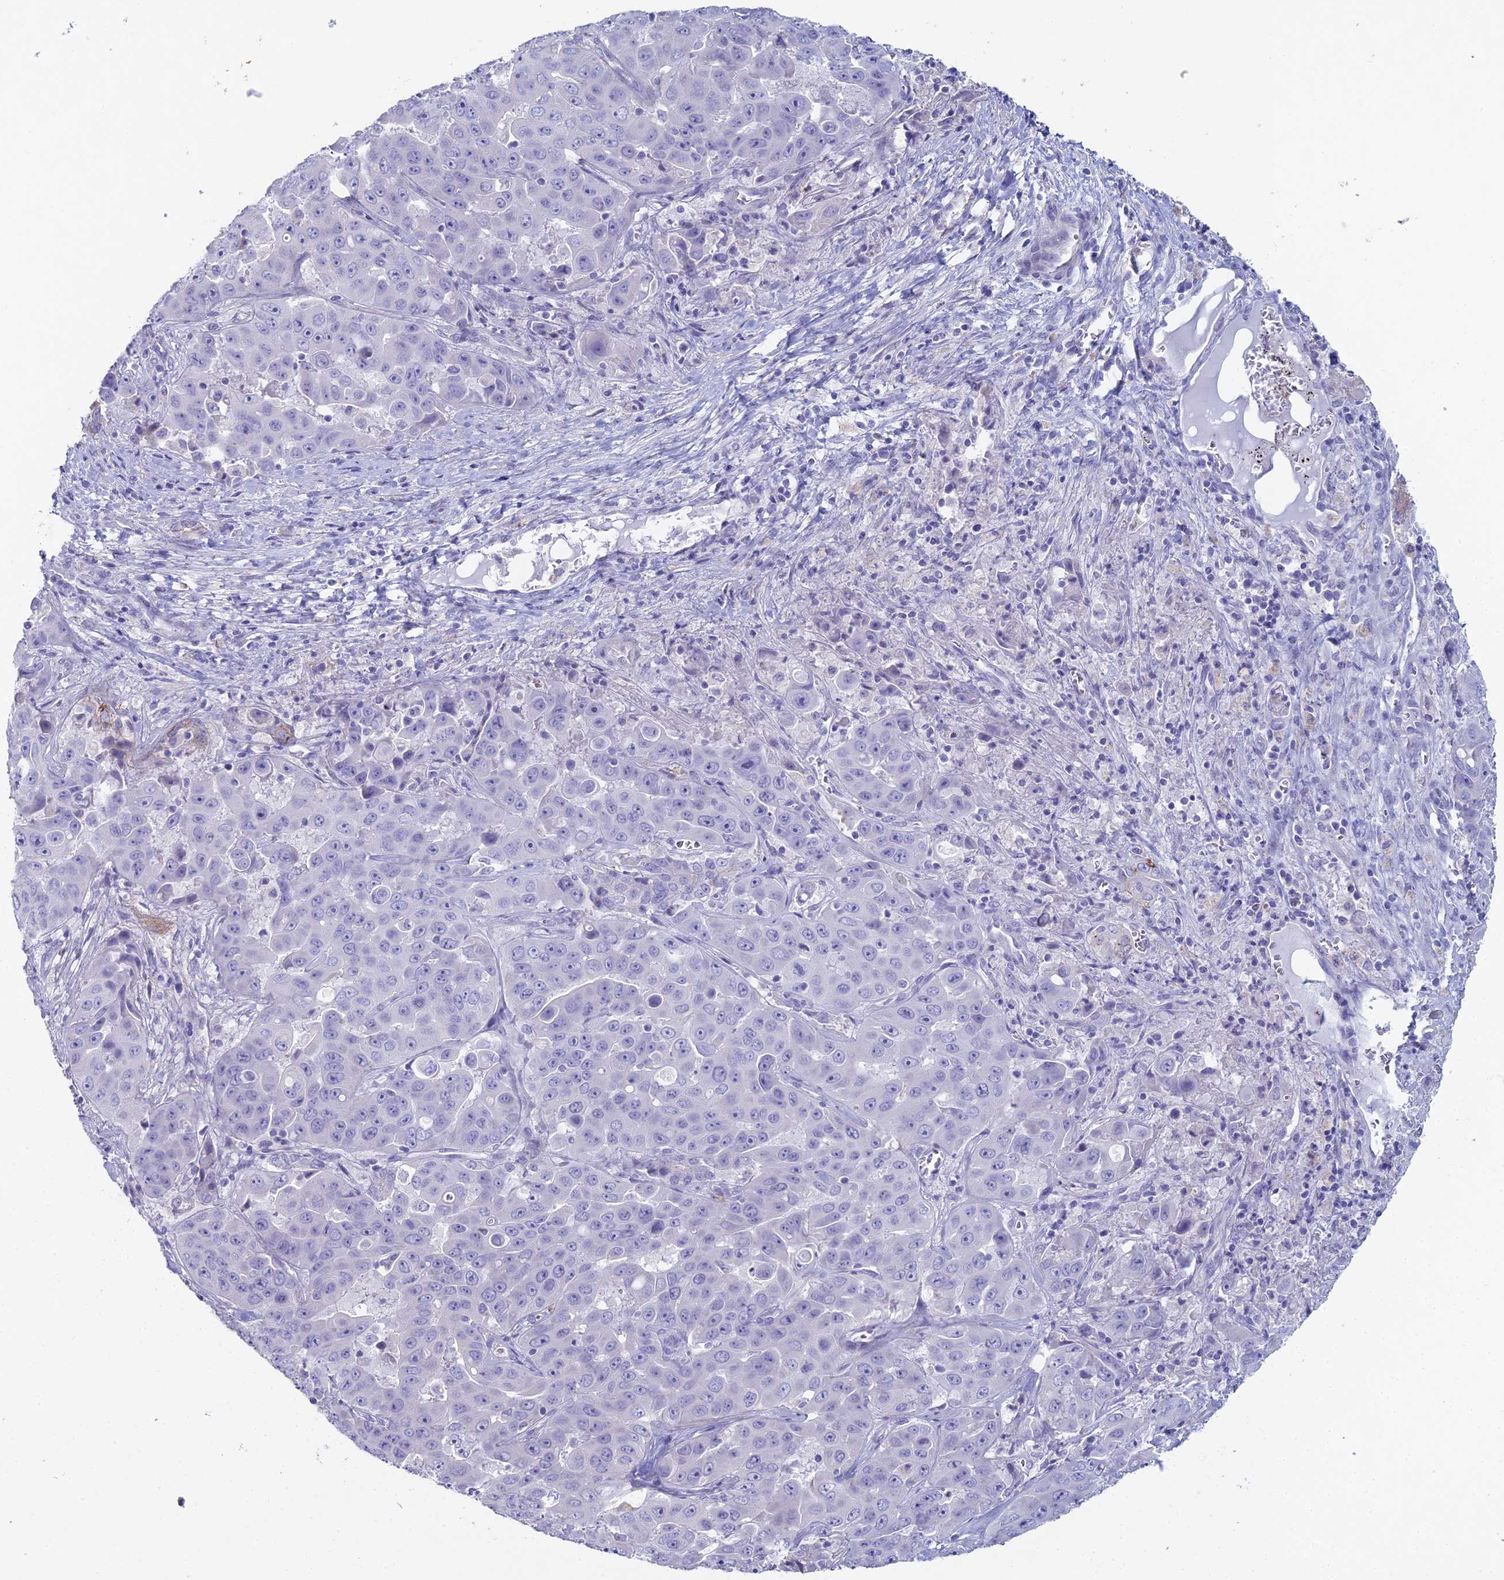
{"staining": {"intensity": "negative", "quantity": "none", "location": "none"}, "tissue": "liver cancer", "cell_type": "Tumor cells", "image_type": "cancer", "snomed": [{"axis": "morphology", "description": "Cholangiocarcinoma"}, {"axis": "topography", "description": "Liver"}], "caption": "A histopathology image of human liver cancer (cholangiocarcinoma) is negative for staining in tumor cells.", "gene": "NCAM1", "patient": {"sex": "female", "age": 52}}